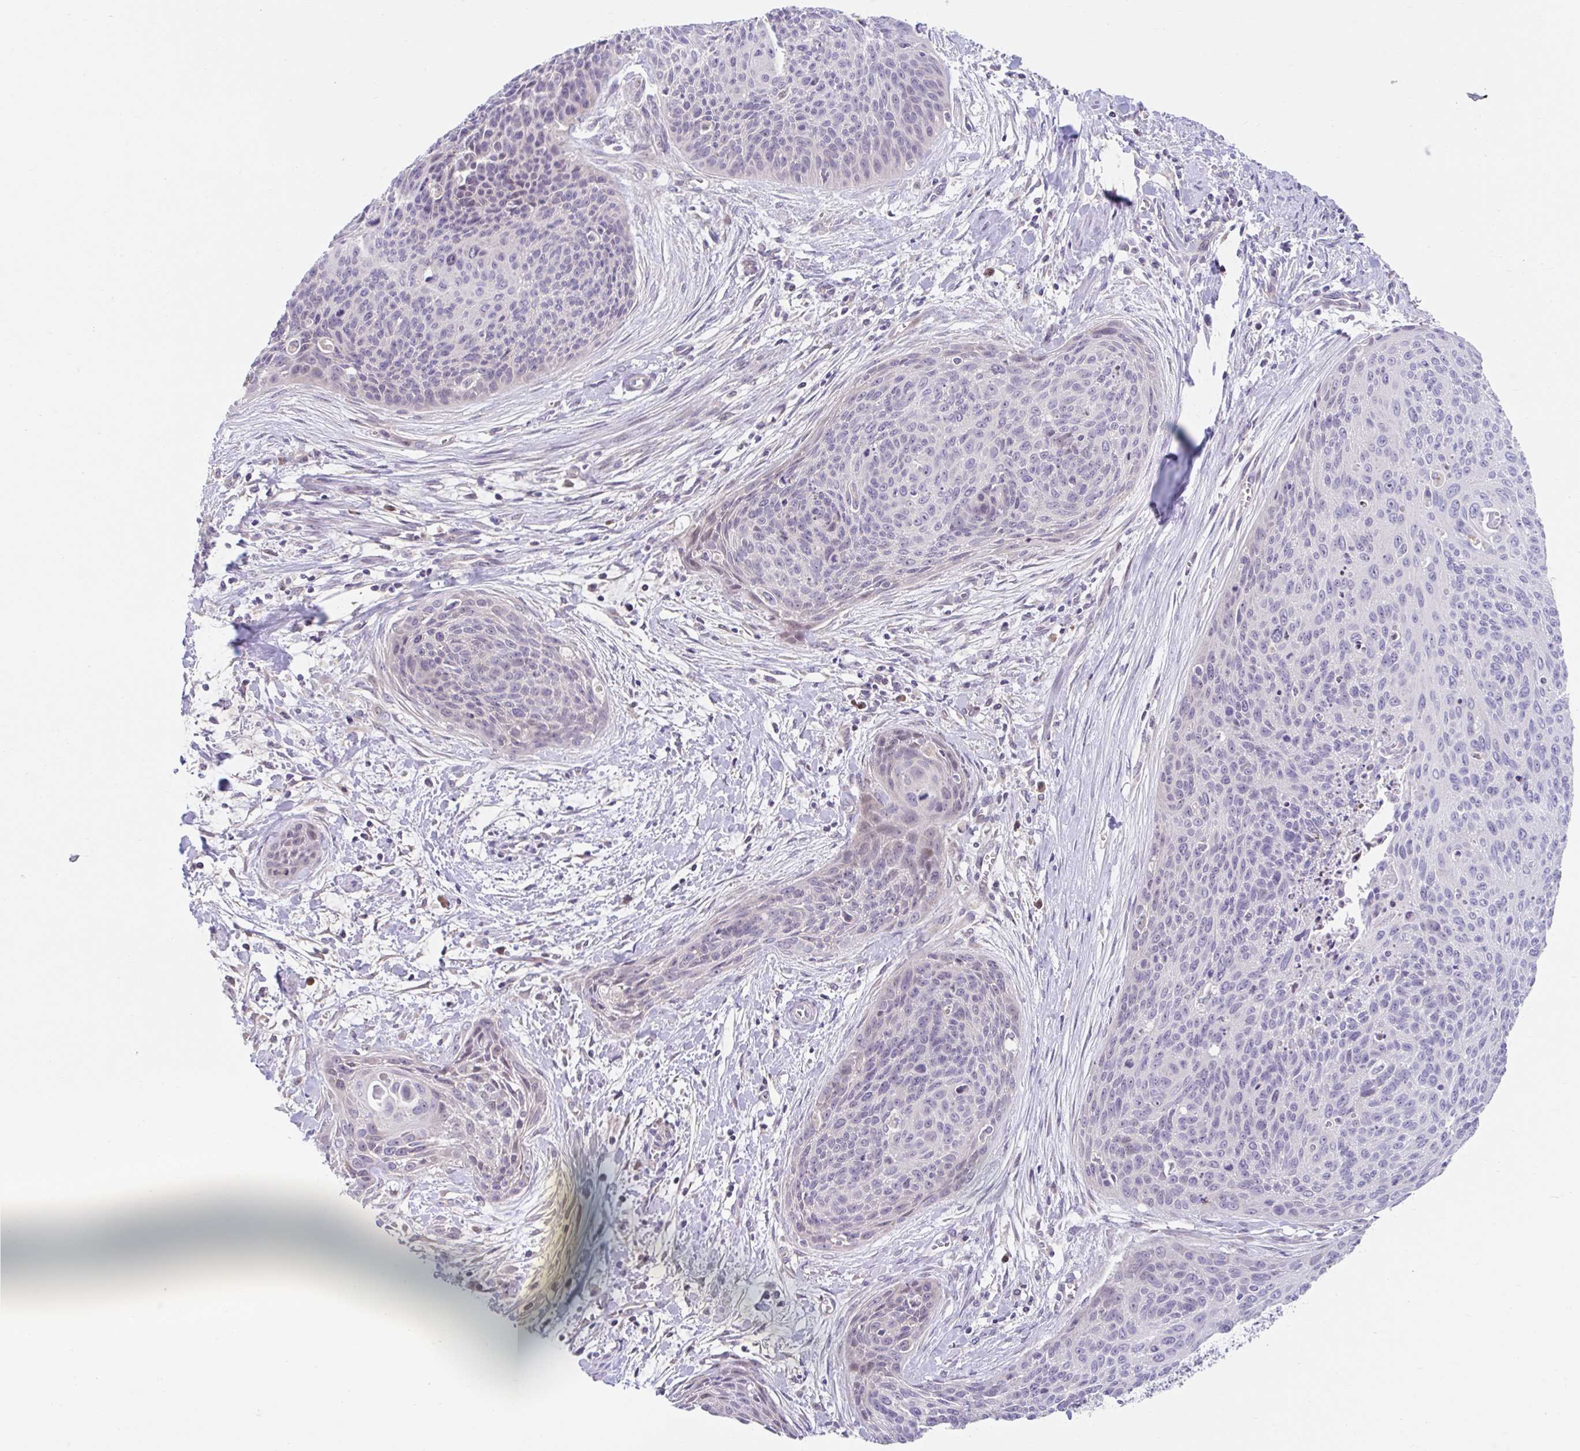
{"staining": {"intensity": "negative", "quantity": "none", "location": "none"}, "tissue": "cervical cancer", "cell_type": "Tumor cells", "image_type": "cancer", "snomed": [{"axis": "morphology", "description": "Squamous cell carcinoma, NOS"}, {"axis": "topography", "description": "Cervix"}], "caption": "High power microscopy histopathology image of an immunohistochemistry (IHC) histopathology image of cervical cancer (squamous cell carcinoma), revealing no significant staining in tumor cells.", "gene": "NT5C1B", "patient": {"sex": "female", "age": 55}}